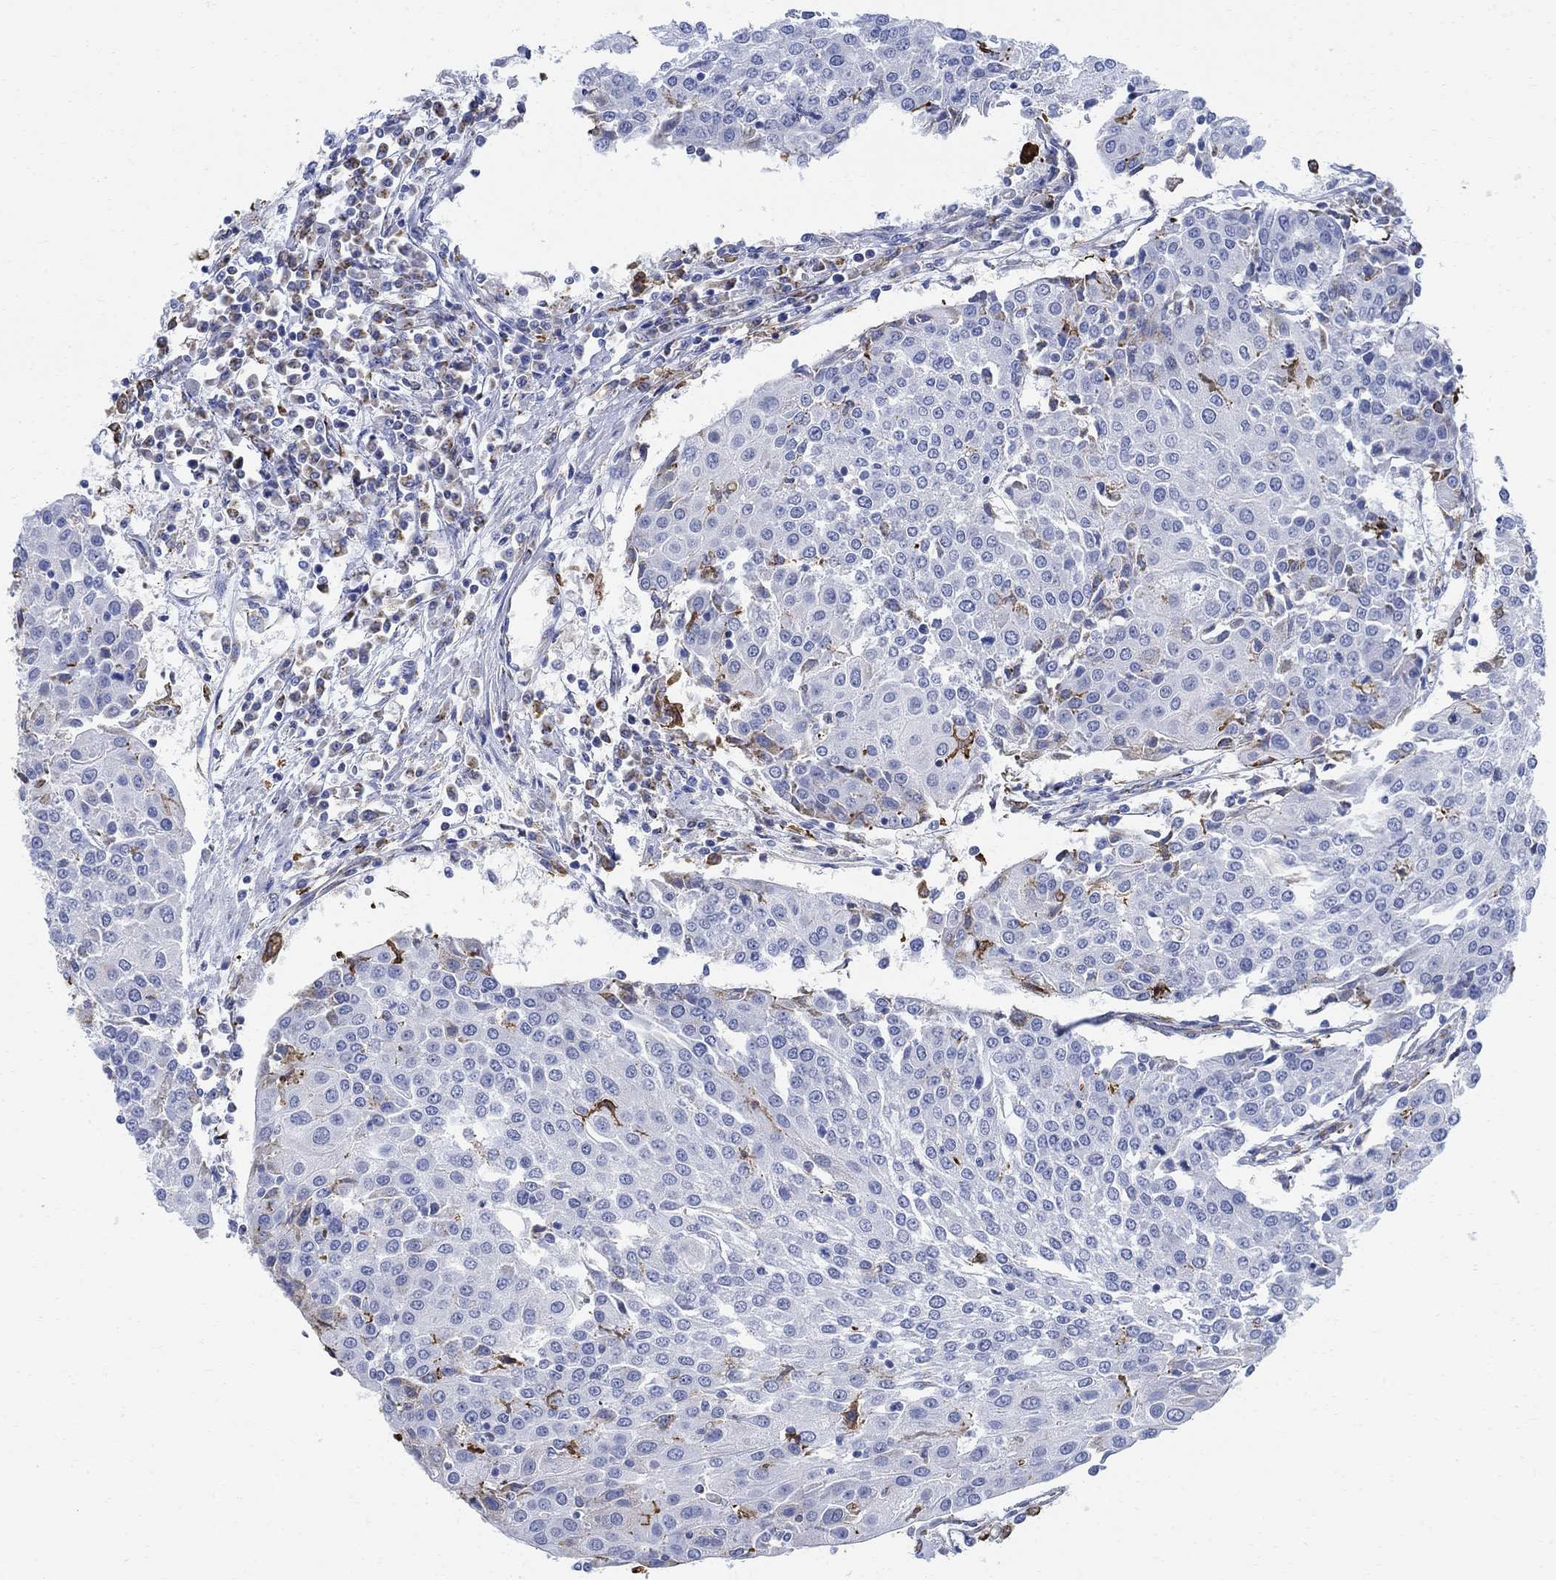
{"staining": {"intensity": "strong", "quantity": "<25%", "location": "cytoplasmic/membranous"}, "tissue": "urothelial cancer", "cell_type": "Tumor cells", "image_type": "cancer", "snomed": [{"axis": "morphology", "description": "Urothelial carcinoma, High grade"}, {"axis": "topography", "description": "Urinary bladder"}], "caption": "IHC histopathology image of high-grade urothelial carcinoma stained for a protein (brown), which displays medium levels of strong cytoplasmic/membranous staining in approximately <25% of tumor cells.", "gene": "PHF21B", "patient": {"sex": "female", "age": 85}}